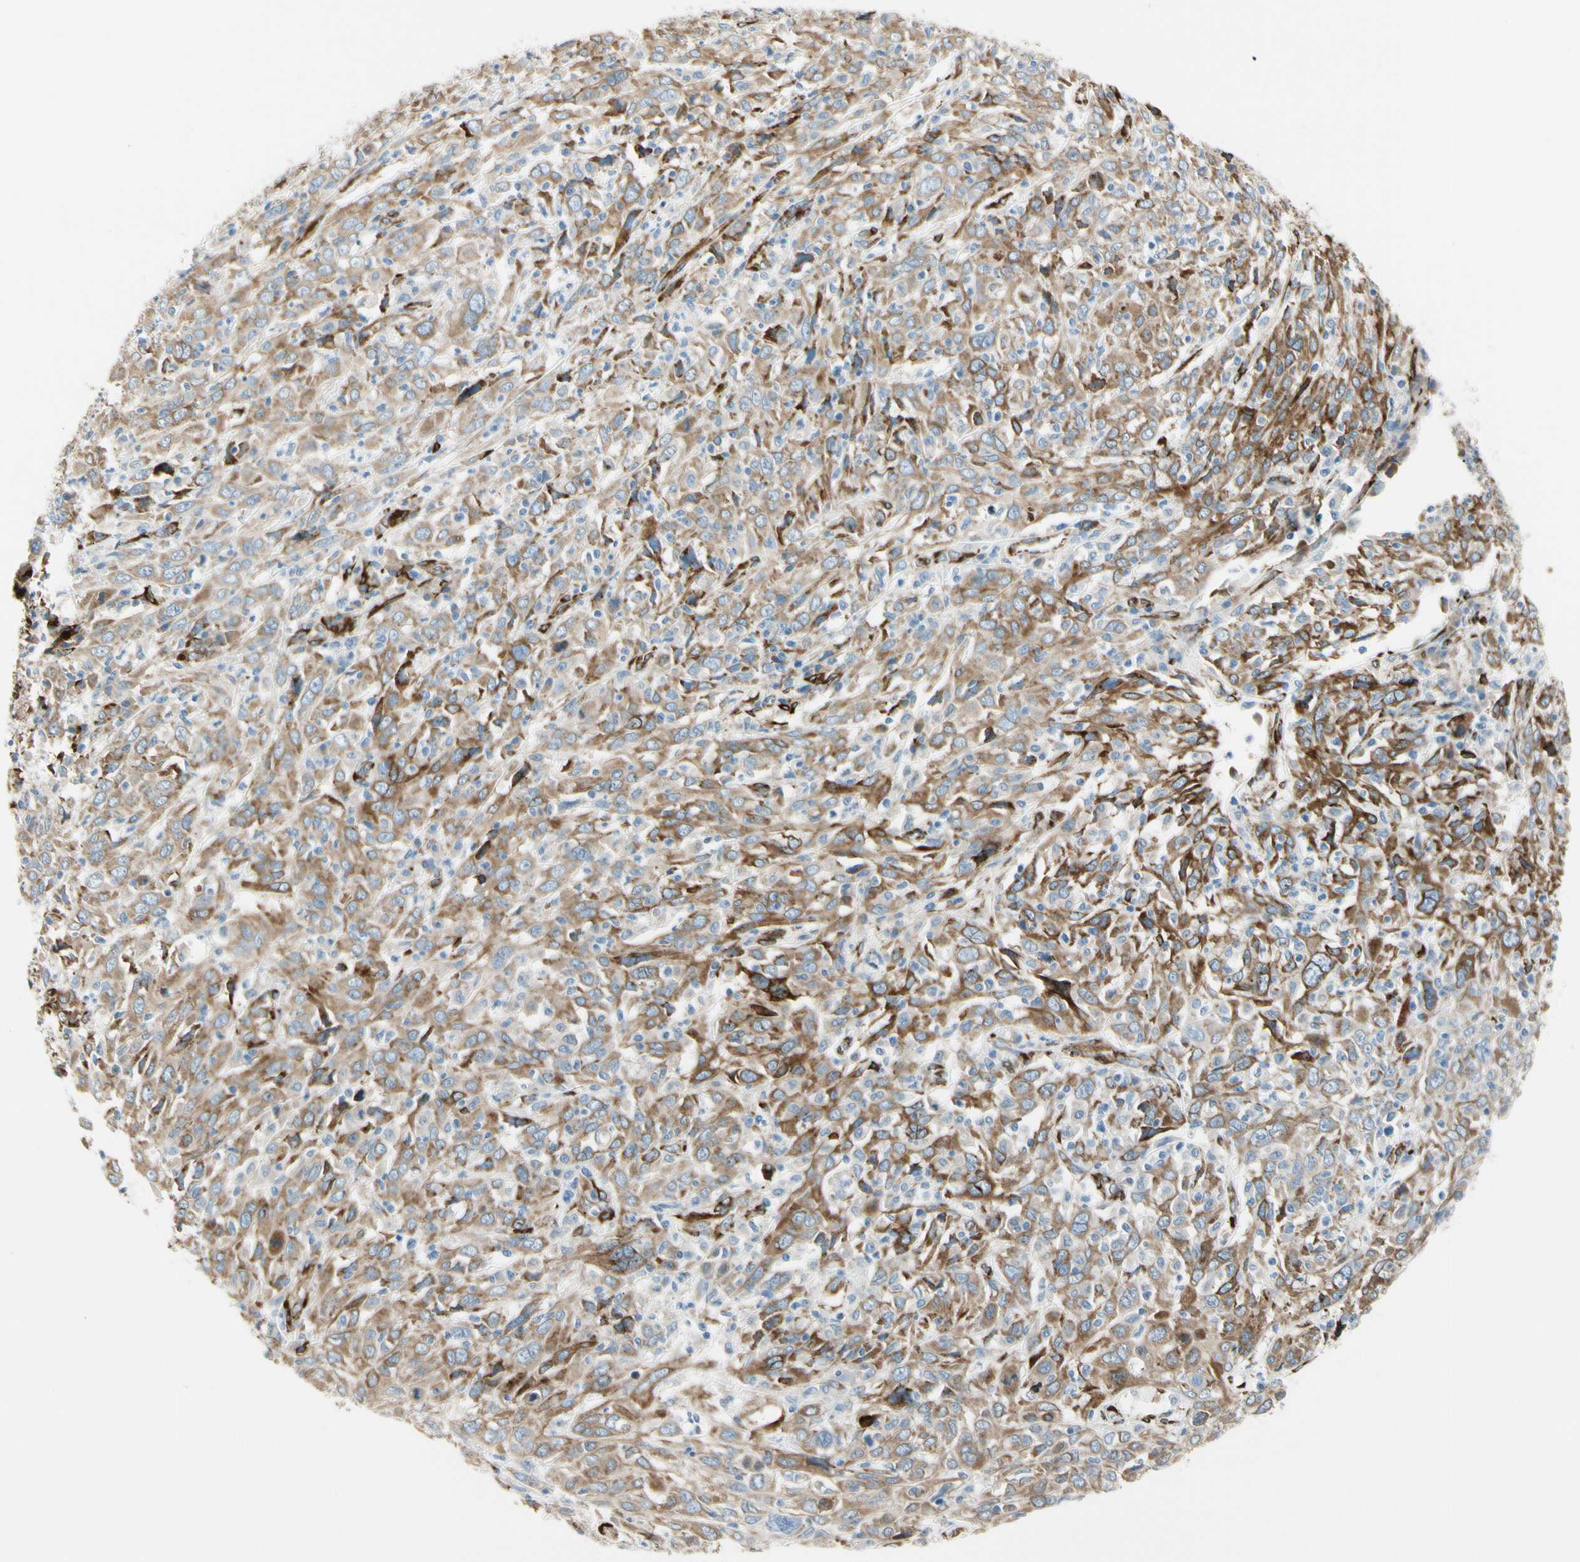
{"staining": {"intensity": "weak", "quantity": ">75%", "location": "cytoplasmic/membranous"}, "tissue": "cervical cancer", "cell_type": "Tumor cells", "image_type": "cancer", "snomed": [{"axis": "morphology", "description": "Squamous cell carcinoma, NOS"}, {"axis": "topography", "description": "Cervix"}], "caption": "Approximately >75% of tumor cells in cervical squamous cell carcinoma reveal weak cytoplasmic/membranous protein positivity as visualized by brown immunohistochemical staining.", "gene": "FKBP7", "patient": {"sex": "female", "age": 46}}